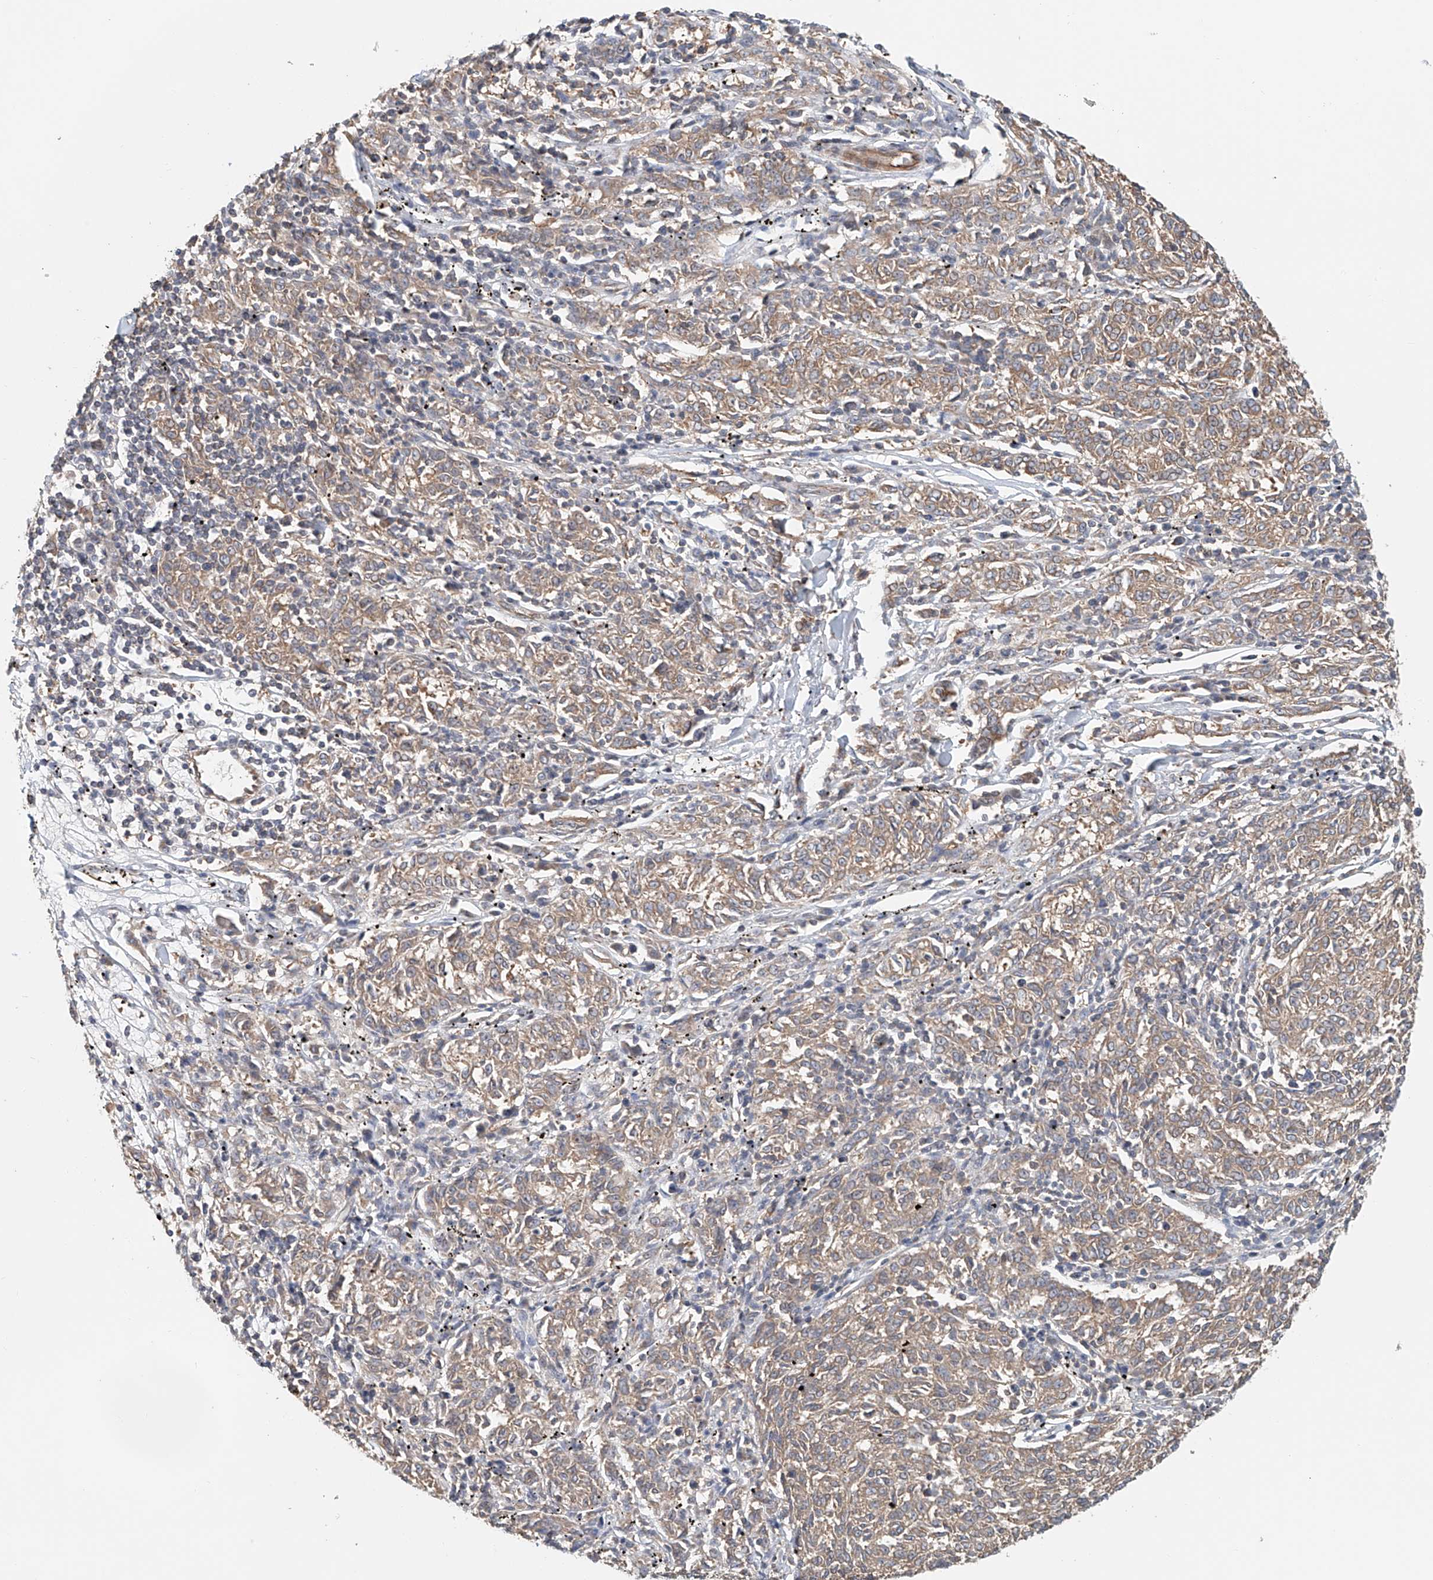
{"staining": {"intensity": "weak", "quantity": "25%-75%", "location": "cytoplasmic/membranous"}, "tissue": "melanoma", "cell_type": "Tumor cells", "image_type": "cancer", "snomed": [{"axis": "morphology", "description": "Malignant melanoma, NOS"}, {"axis": "topography", "description": "Skin"}], "caption": "Immunohistochemistry (IHC) (DAB) staining of malignant melanoma reveals weak cytoplasmic/membranous protein positivity in about 25%-75% of tumor cells.", "gene": "FRYL", "patient": {"sex": "female", "age": 72}}